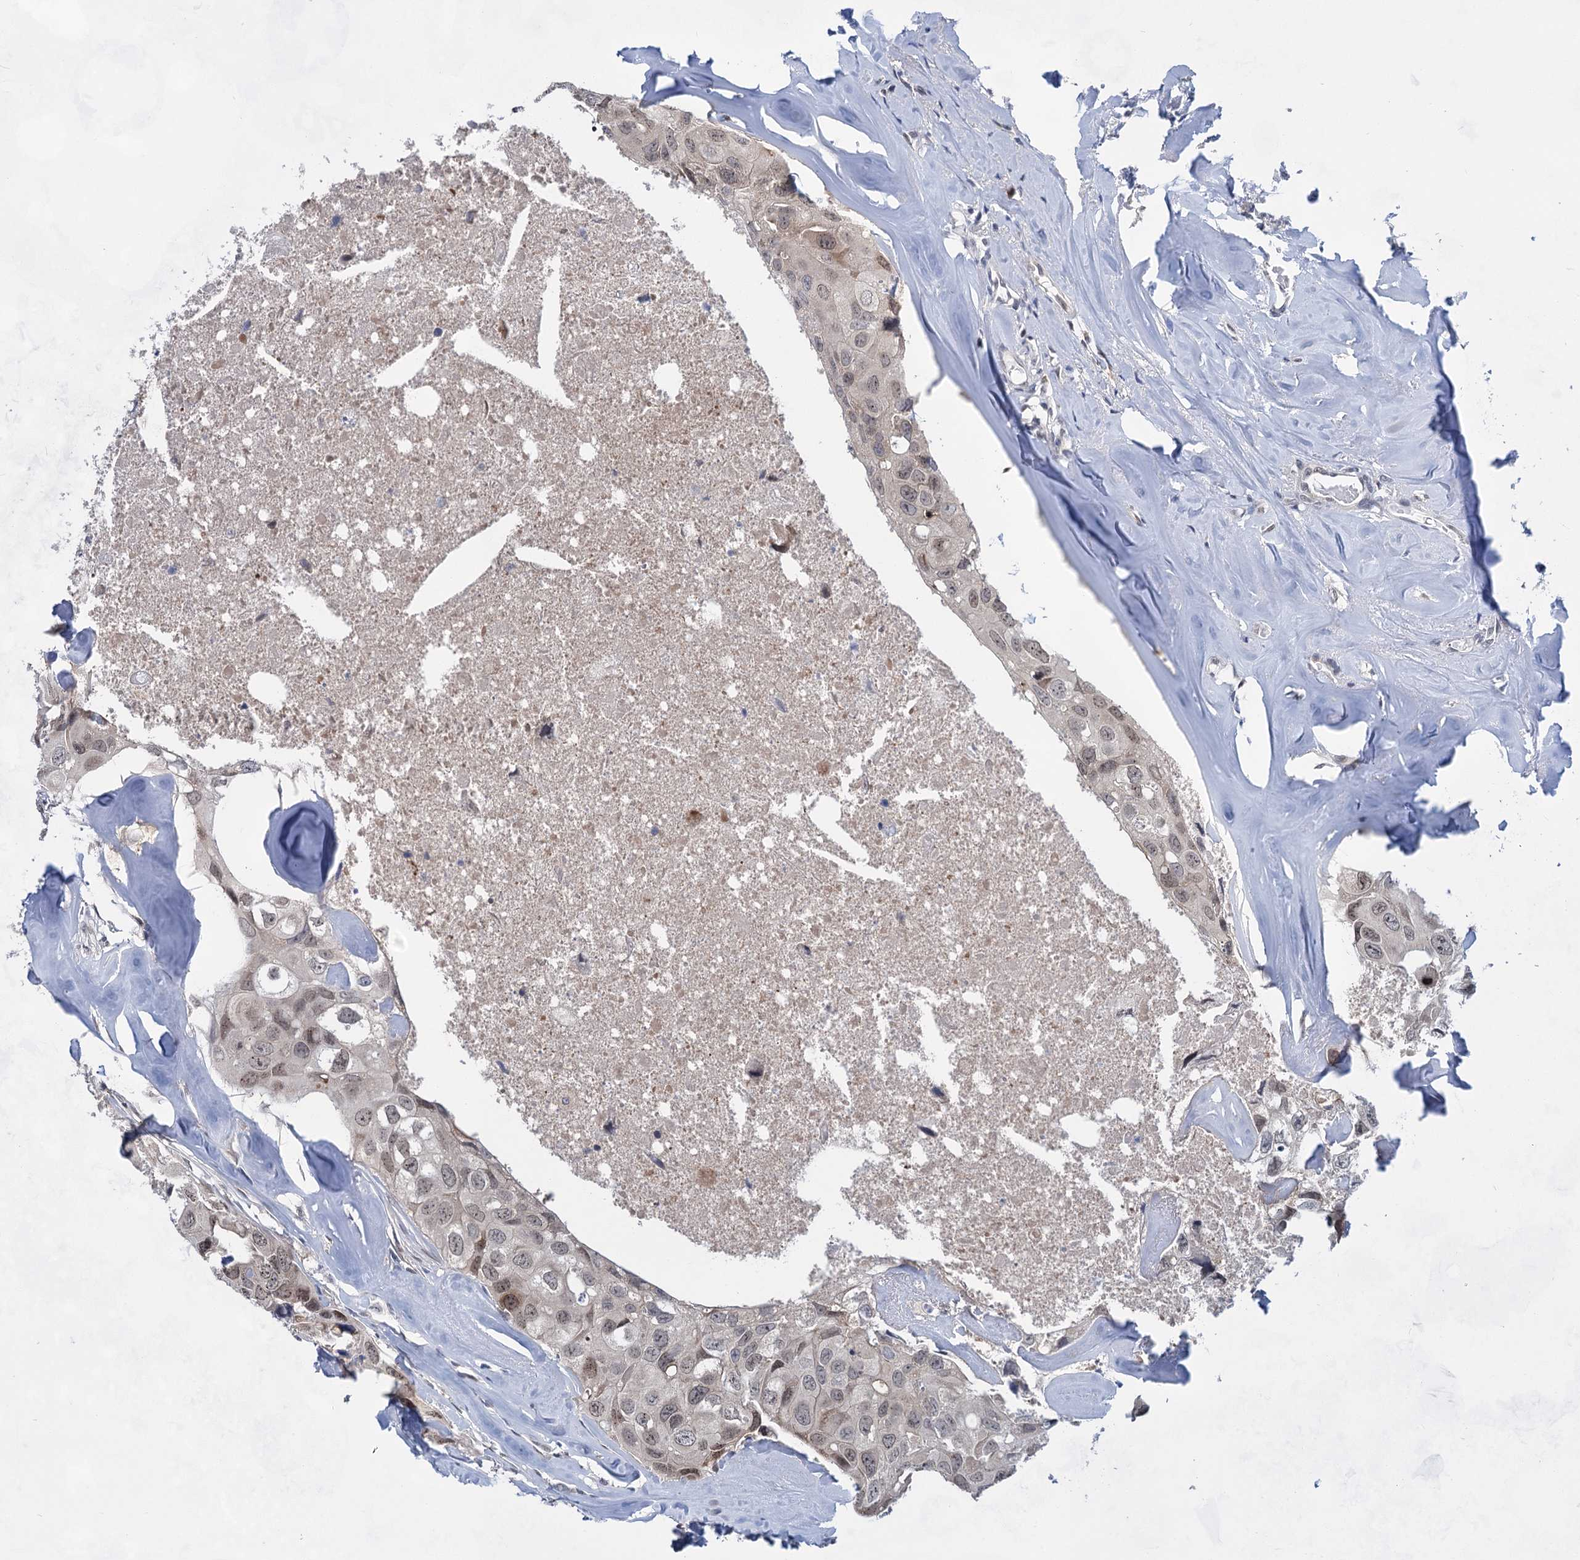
{"staining": {"intensity": "weak", "quantity": "<25%", "location": "nuclear"}, "tissue": "head and neck cancer", "cell_type": "Tumor cells", "image_type": "cancer", "snomed": [{"axis": "morphology", "description": "Adenocarcinoma, NOS"}, {"axis": "morphology", "description": "Adenocarcinoma, metastatic, NOS"}, {"axis": "topography", "description": "Head-Neck"}], "caption": "DAB immunohistochemical staining of metastatic adenocarcinoma (head and neck) shows no significant expression in tumor cells.", "gene": "TTC17", "patient": {"sex": "male", "age": 75}}